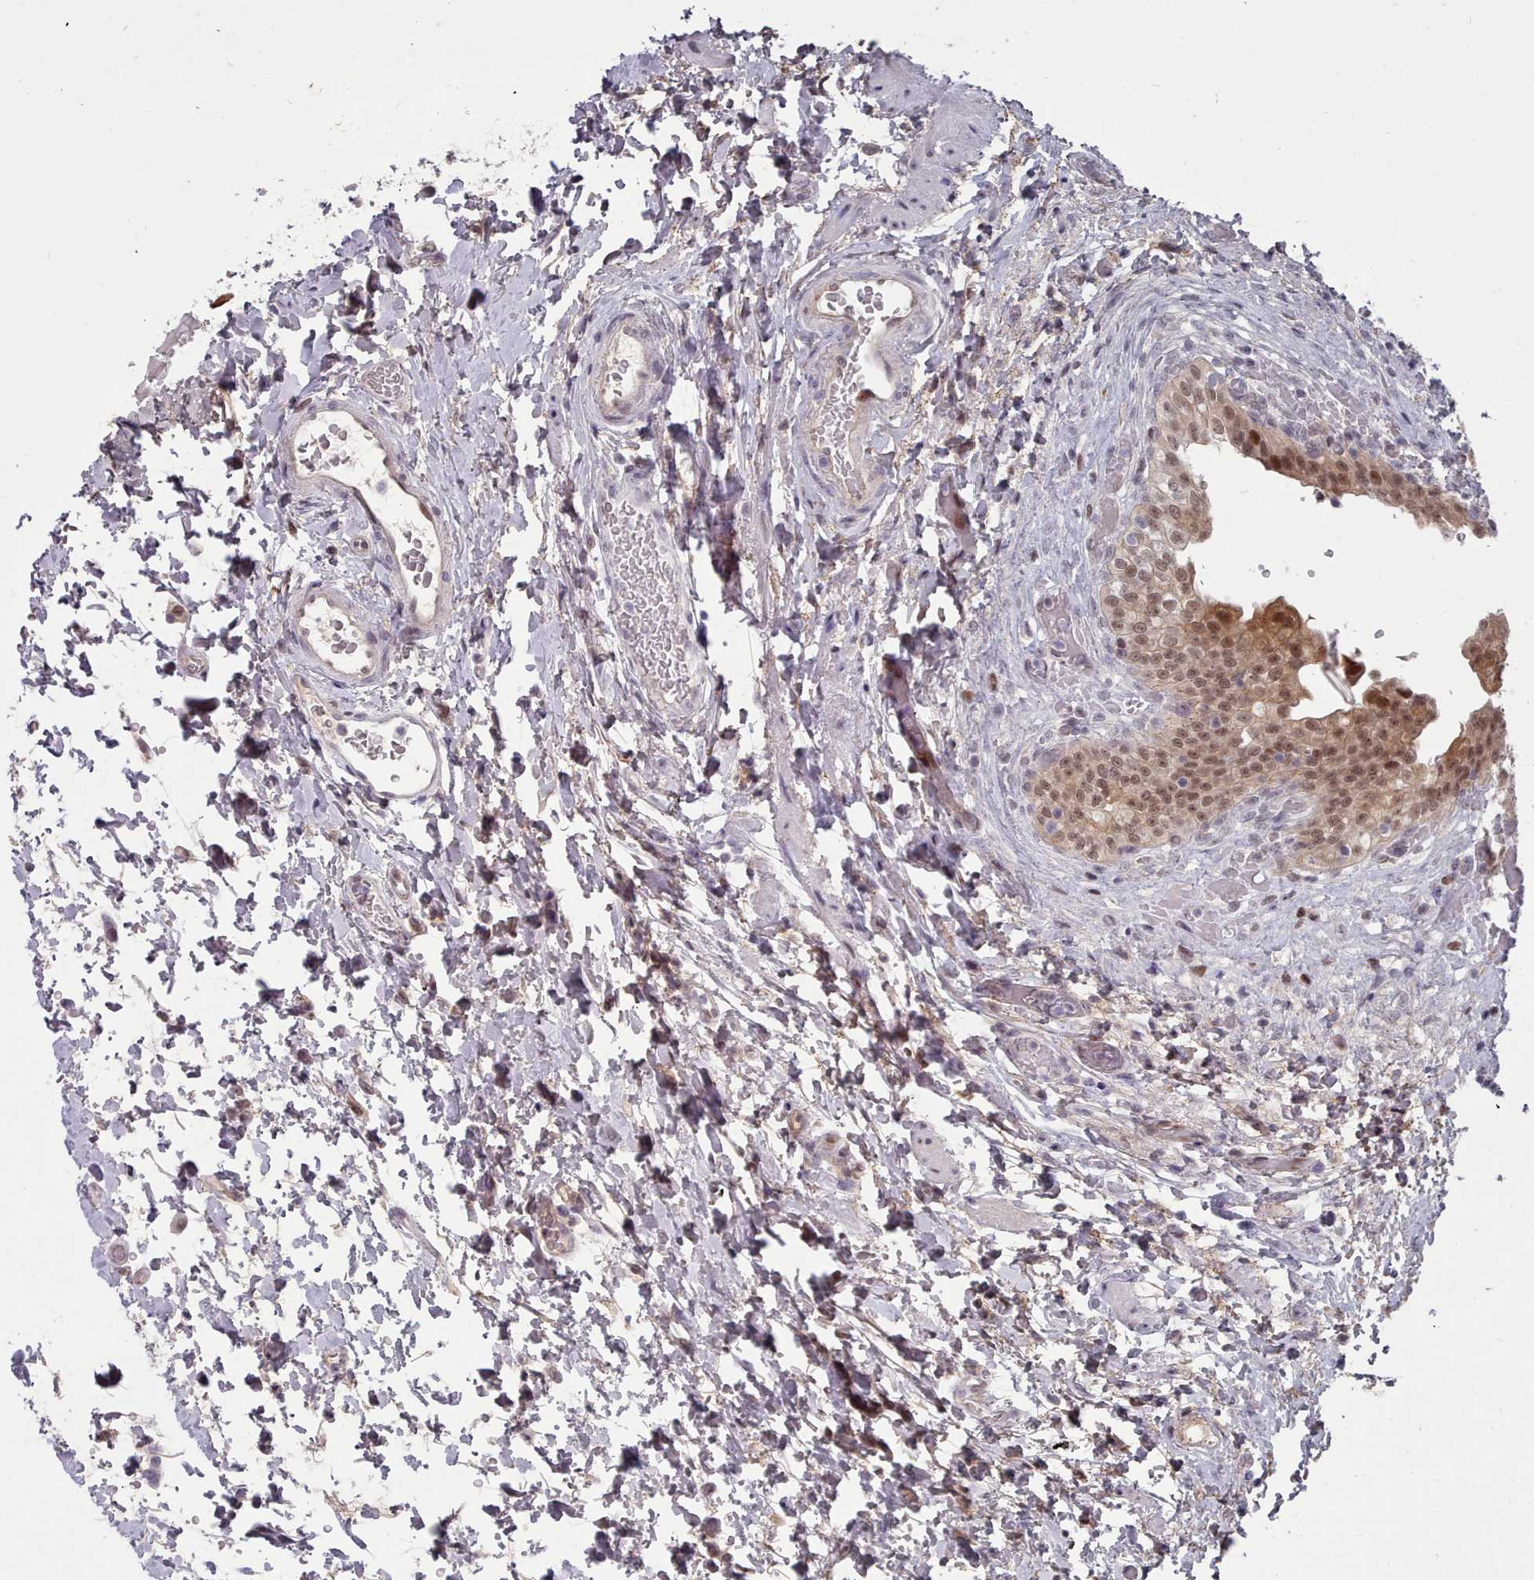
{"staining": {"intensity": "moderate", "quantity": ">75%", "location": "cytoplasmic/membranous,nuclear"}, "tissue": "urinary bladder", "cell_type": "Urothelial cells", "image_type": "normal", "snomed": [{"axis": "morphology", "description": "Normal tissue, NOS"}, {"axis": "topography", "description": "Urinary bladder"}], "caption": "Immunohistochemistry of unremarkable urinary bladder demonstrates medium levels of moderate cytoplasmic/membranous,nuclear staining in about >75% of urothelial cells. (DAB IHC with brightfield microscopy, high magnification).", "gene": "GINS1", "patient": {"sex": "male", "age": 69}}